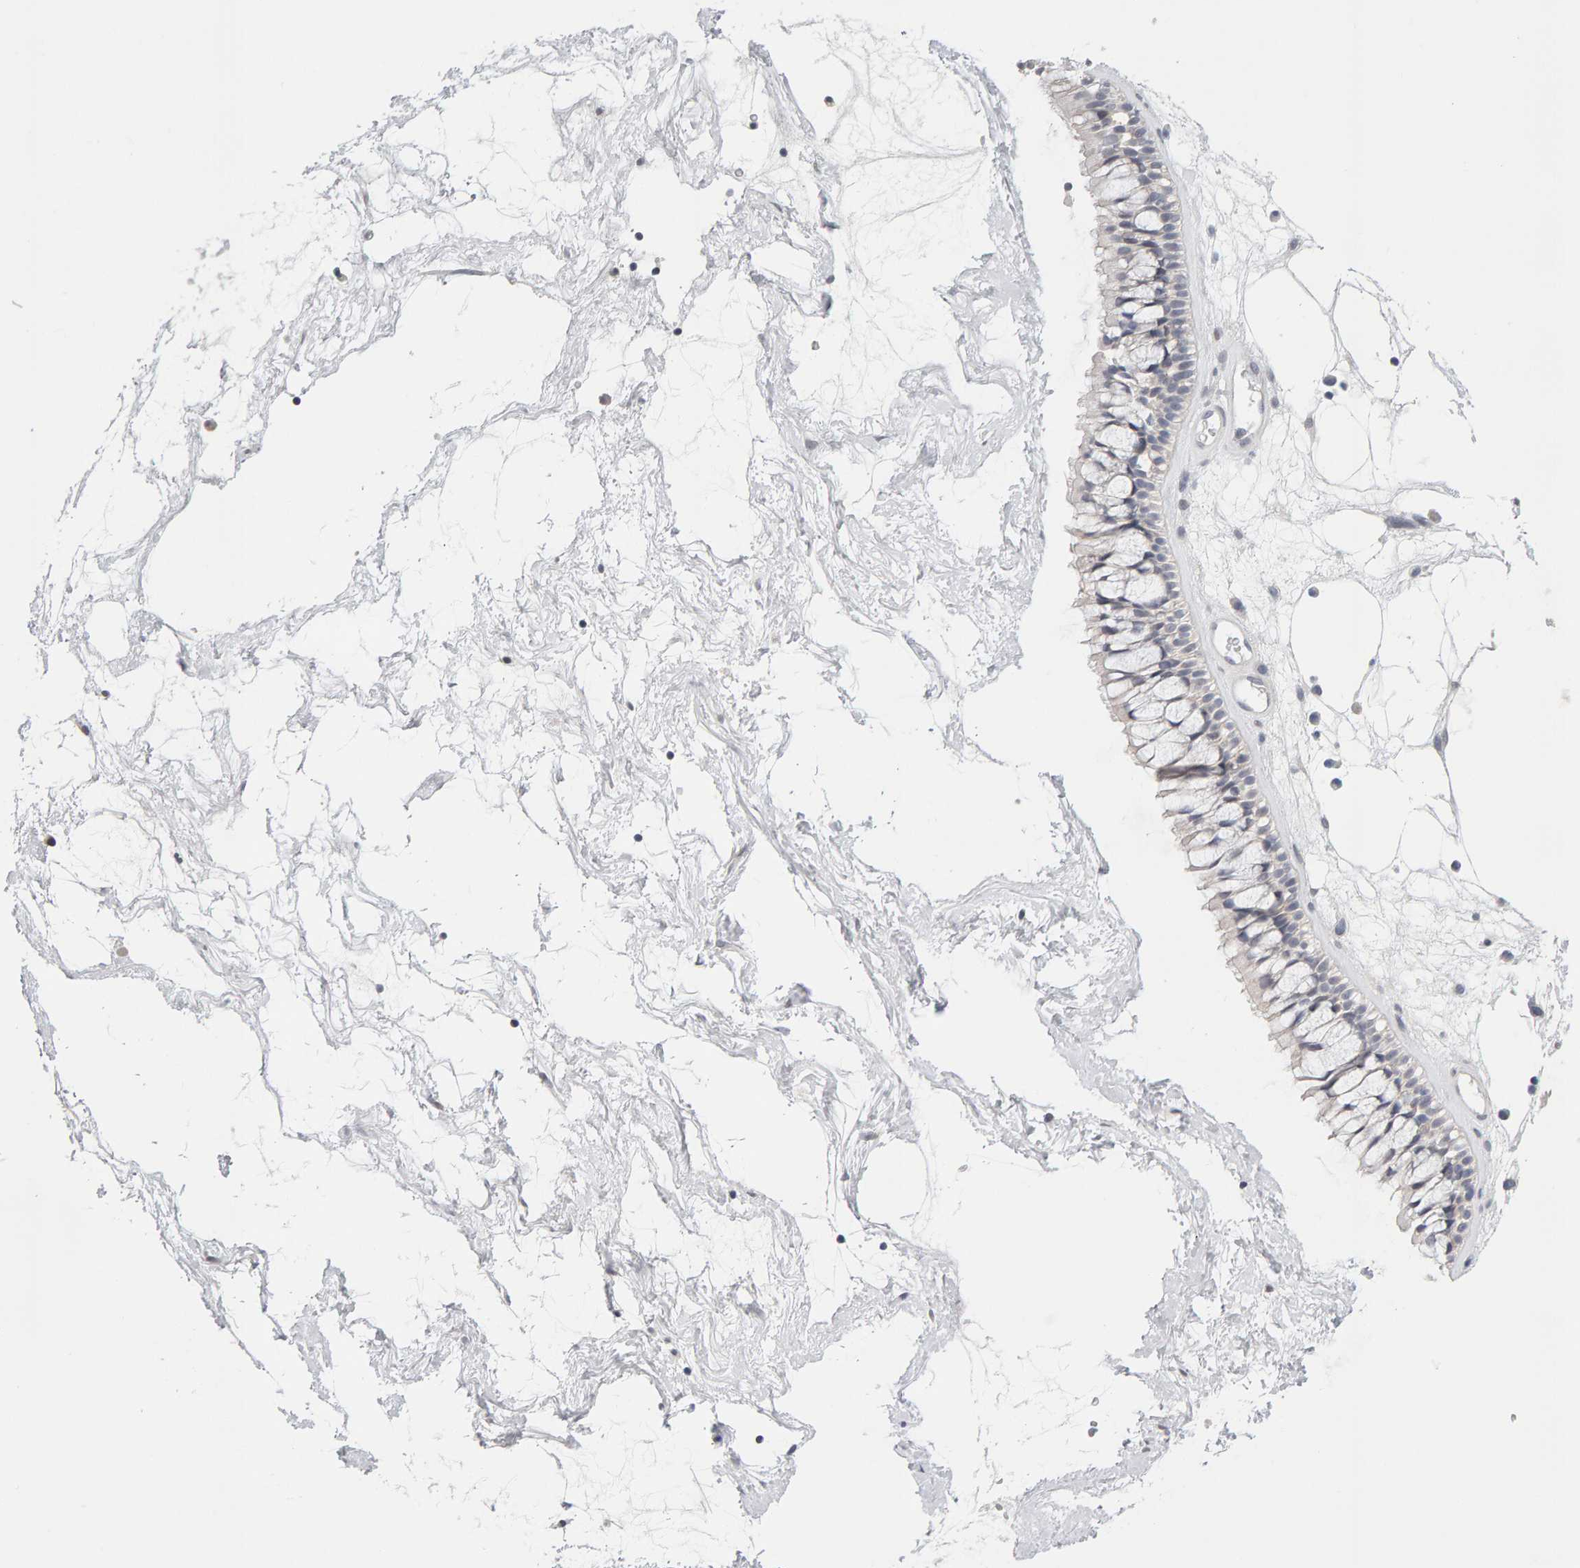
{"staining": {"intensity": "negative", "quantity": "none", "location": "none"}, "tissue": "nasopharynx", "cell_type": "Respiratory epithelial cells", "image_type": "normal", "snomed": [{"axis": "morphology", "description": "Normal tissue, NOS"}, {"axis": "morphology", "description": "Inflammation, NOS"}, {"axis": "topography", "description": "Nasopharynx"}], "caption": "DAB (3,3'-diaminobenzidine) immunohistochemical staining of normal human nasopharynx reveals no significant expression in respiratory epithelial cells. The staining was performed using DAB (3,3'-diaminobenzidine) to visualize the protein expression in brown, while the nuclei were stained in blue with hematoxylin (Magnification: 20x).", "gene": "HNF4A", "patient": {"sex": "male", "age": 48}}